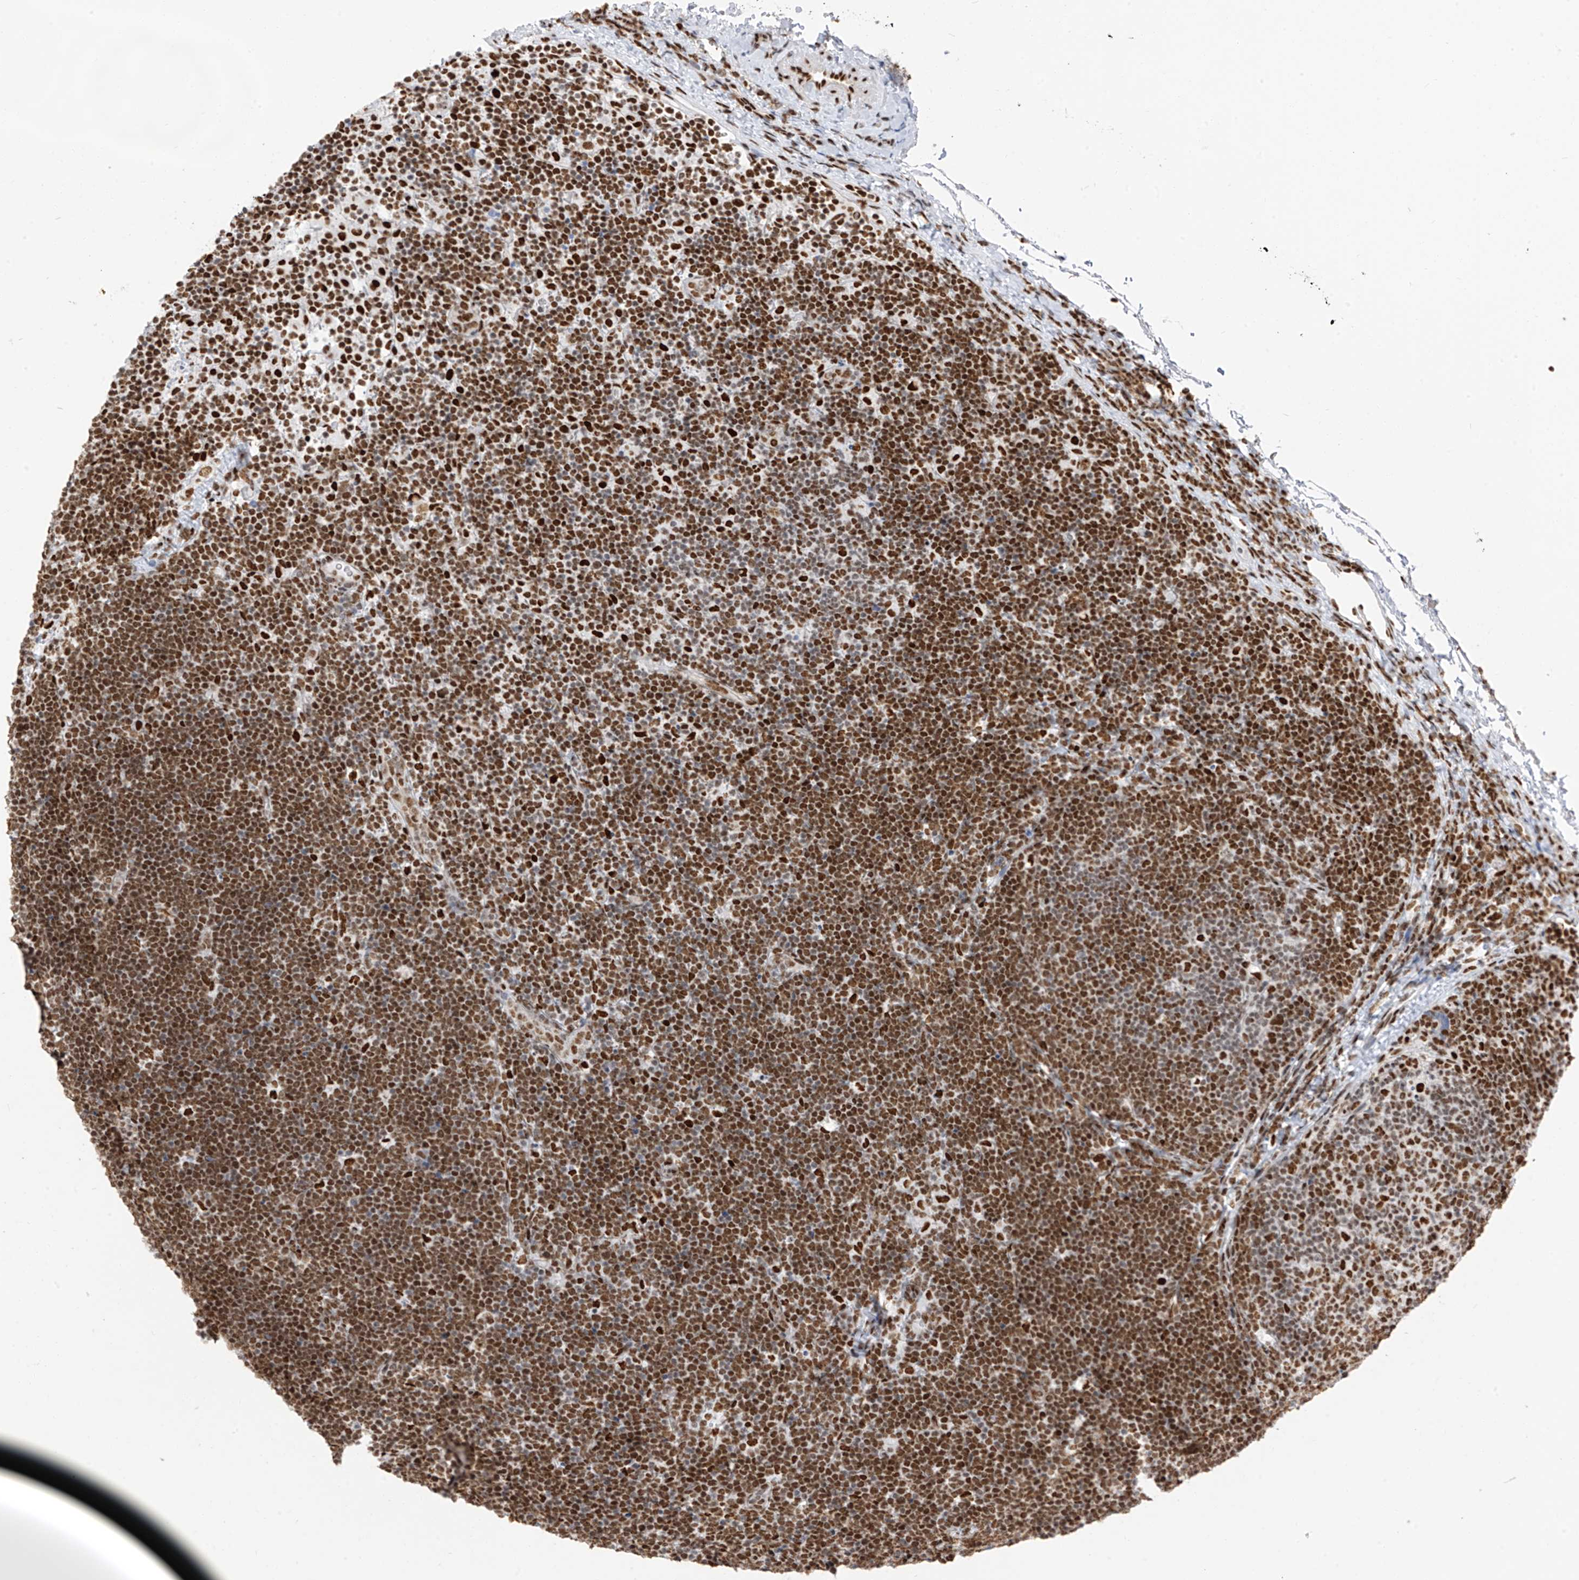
{"staining": {"intensity": "strong", "quantity": ">75%", "location": "nuclear"}, "tissue": "lymphoma", "cell_type": "Tumor cells", "image_type": "cancer", "snomed": [{"axis": "morphology", "description": "Malignant lymphoma, non-Hodgkin's type, High grade"}, {"axis": "topography", "description": "Lymph node"}], "caption": "Human lymphoma stained with a protein marker displays strong staining in tumor cells.", "gene": "KHSRP", "patient": {"sex": "male", "age": 13}}